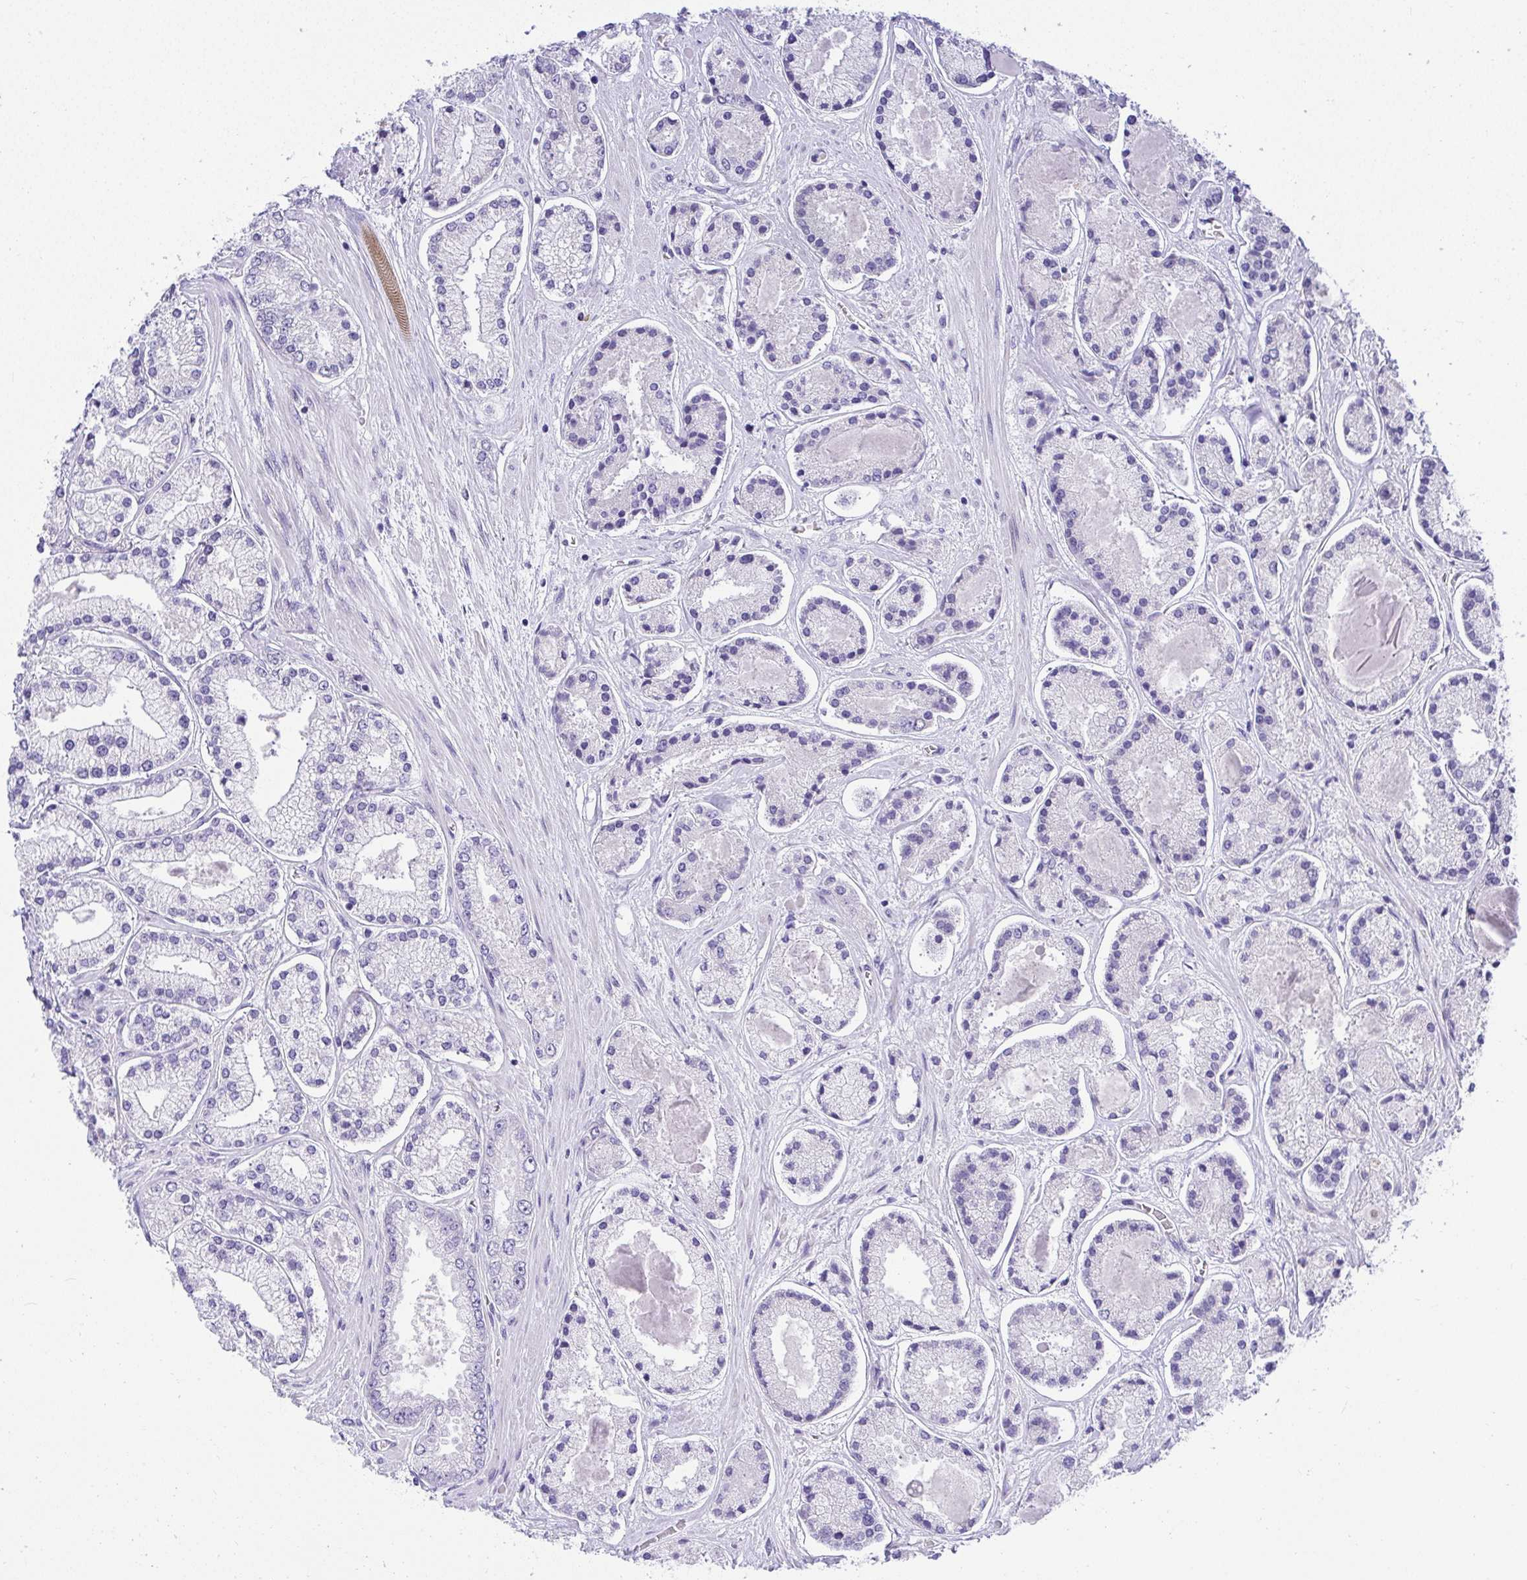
{"staining": {"intensity": "negative", "quantity": "none", "location": "none"}, "tissue": "prostate cancer", "cell_type": "Tumor cells", "image_type": "cancer", "snomed": [{"axis": "morphology", "description": "Adenocarcinoma, High grade"}, {"axis": "topography", "description": "Prostate"}], "caption": "Immunohistochemistry photomicrograph of adenocarcinoma (high-grade) (prostate) stained for a protein (brown), which displays no staining in tumor cells.", "gene": "ADRA2C", "patient": {"sex": "male", "age": 67}}